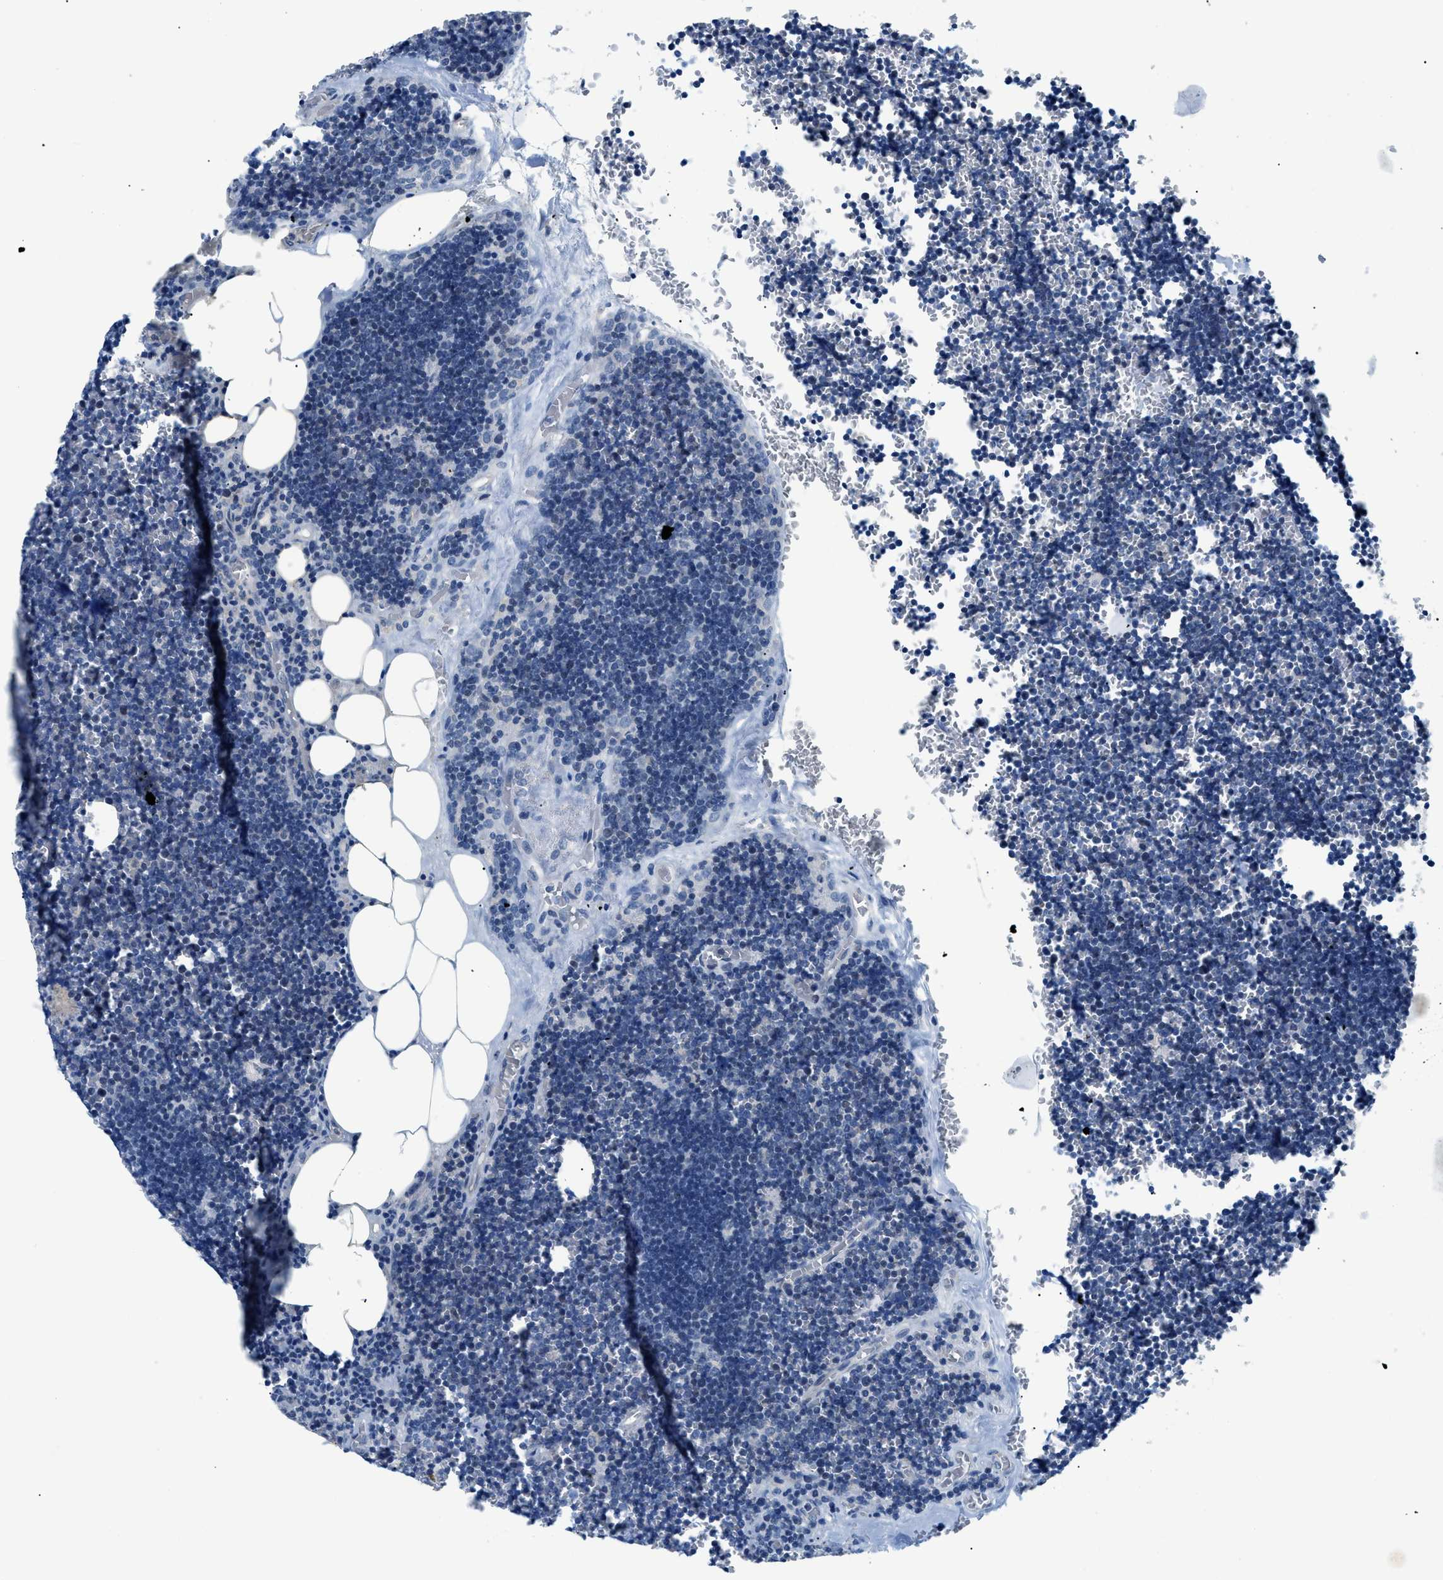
{"staining": {"intensity": "moderate", "quantity": "<25%", "location": "cytoplasmic/membranous"}, "tissue": "lymph node", "cell_type": "Germinal center cells", "image_type": "normal", "snomed": [{"axis": "morphology", "description": "Normal tissue, NOS"}, {"axis": "topography", "description": "Lymph node"}], "caption": "Immunohistochemical staining of normal lymph node exhibits low levels of moderate cytoplasmic/membranous expression in approximately <25% of germinal center cells. (brown staining indicates protein expression, while blue staining denotes nuclei).", "gene": "FDCSP", "patient": {"sex": "male", "age": 33}}